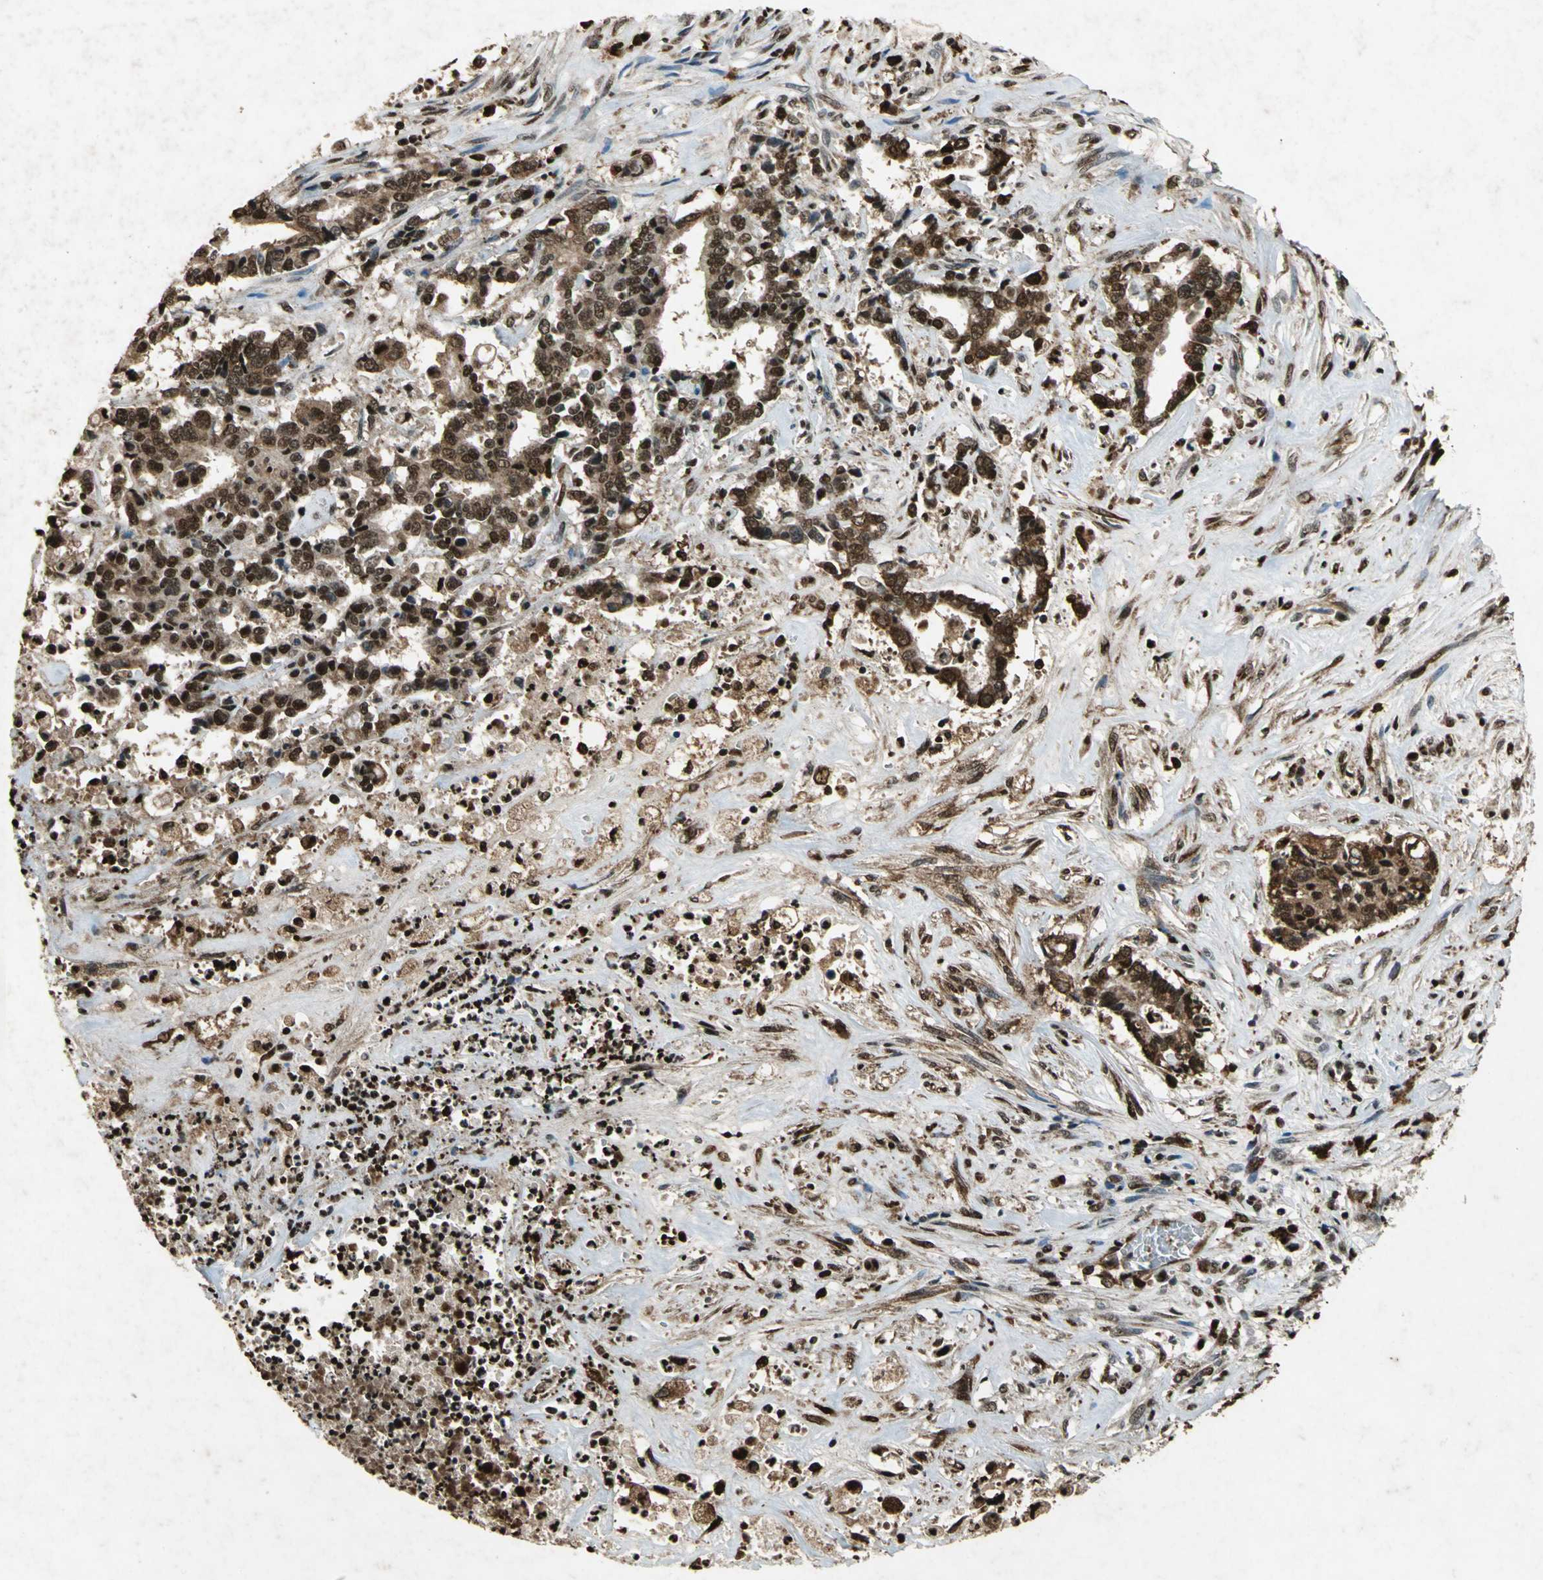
{"staining": {"intensity": "strong", "quantity": ">75%", "location": "cytoplasmic/membranous,nuclear"}, "tissue": "liver cancer", "cell_type": "Tumor cells", "image_type": "cancer", "snomed": [{"axis": "morphology", "description": "Cholangiocarcinoma"}, {"axis": "topography", "description": "Liver"}], "caption": "Immunohistochemistry micrograph of neoplastic tissue: liver cancer stained using immunohistochemistry (IHC) exhibits high levels of strong protein expression localized specifically in the cytoplasmic/membranous and nuclear of tumor cells, appearing as a cytoplasmic/membranous and nuclear brown color.", "gene": "ANP32A", "patient": {"sex": "male", "age": 57}}